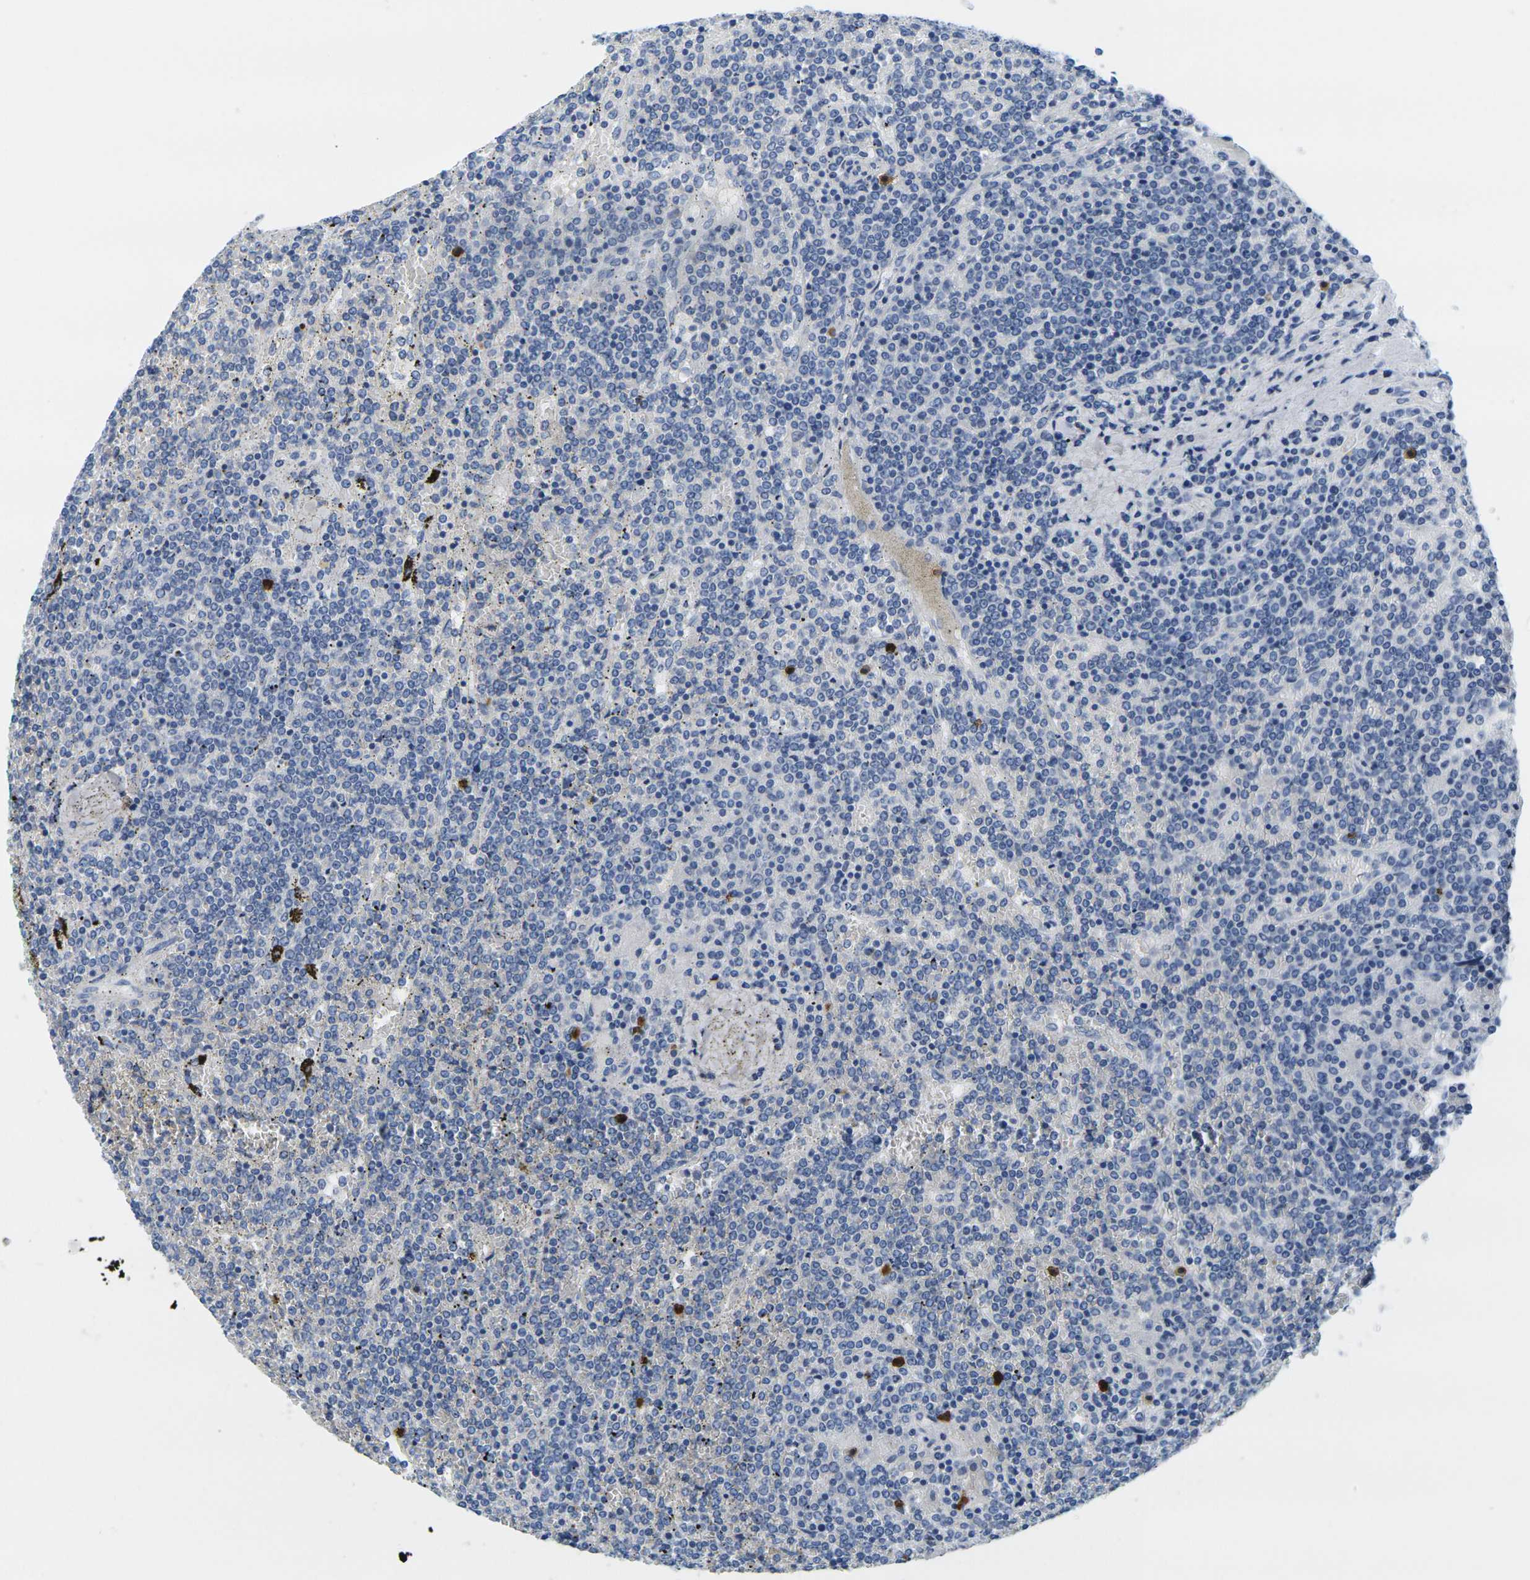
{"staining": {"intensity": "negative", "quantity": "none", "location": "none"}, "tissue": "lymphoma", "cell_type": "Tumor cells", "image_type": "cancer", "snomed": [{"axis": "morphology", "description": "Malignant lymphoma, non-Hodgkin's type, Low grade"}, {"axis": "topography", "description": "Spleen"}], "caption": "Immunohistochemistry of human malignant lymphoma, non-Hodgkin's type (low-grade) exhibits no positivity in tumor cells.", "gene": "GPR15", "patient": {"sex": "female", "age": 19}}